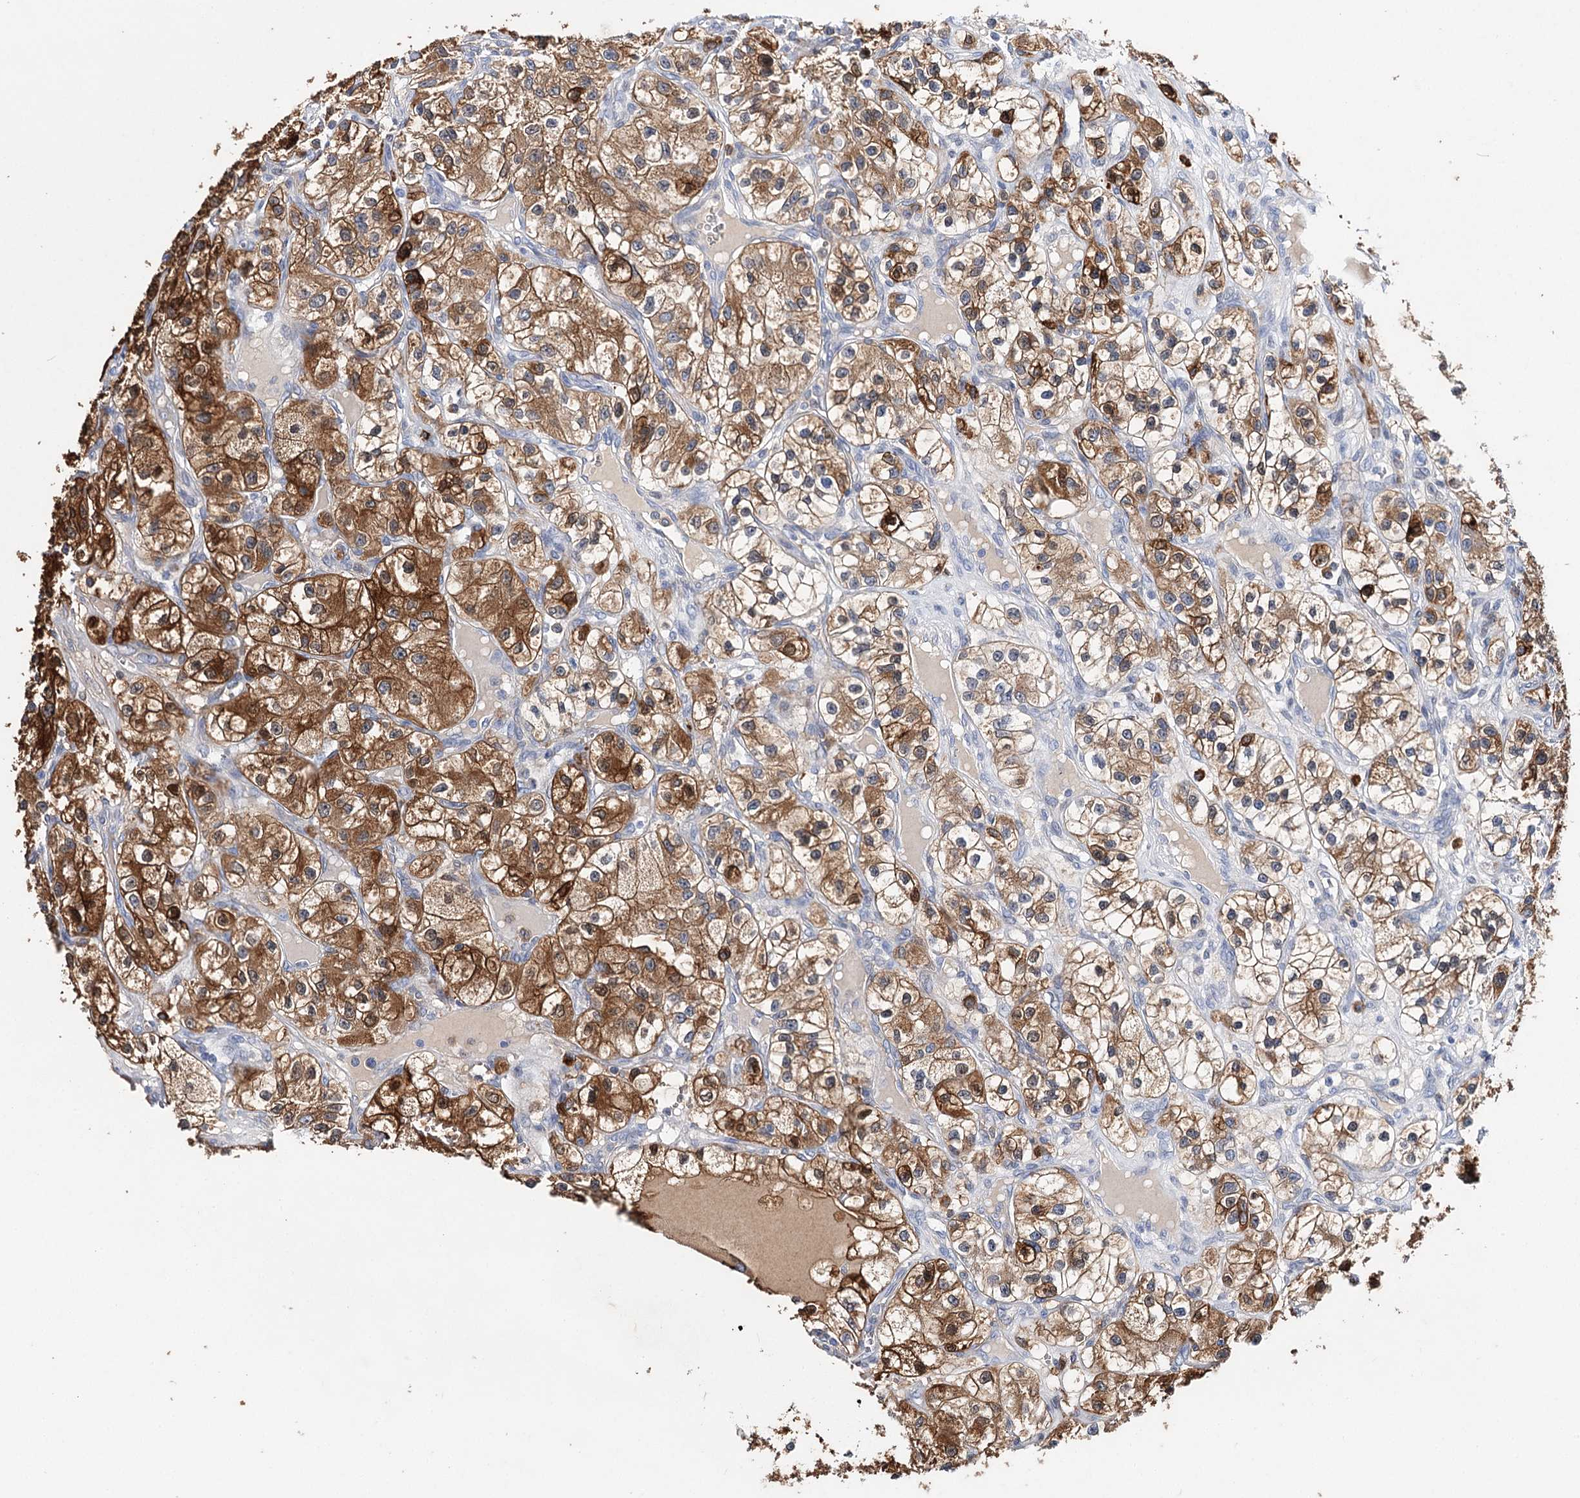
{"staining": {"intensity": "strong", "quantity": ">75%", "location": "cytoplasmic/membranous"}, "tissue": "renal cancer", "cell_type": "Tumor cells", "image_type": "cancer", "snomed": [{"axis": "morphology", "description": "Adenocarcinoma, NOS"}, {"axis": "topography", "description": "Kidney"}], "caption": "High-power microscopy captured an immunohistochemistry micrograph of renal adenocarcinoma, revealing strong cytoplasmic/membranous expression in about >75% of tumor cells.", "gene": "CFAP46", "patient": {"sex": "female", "age": 57}}